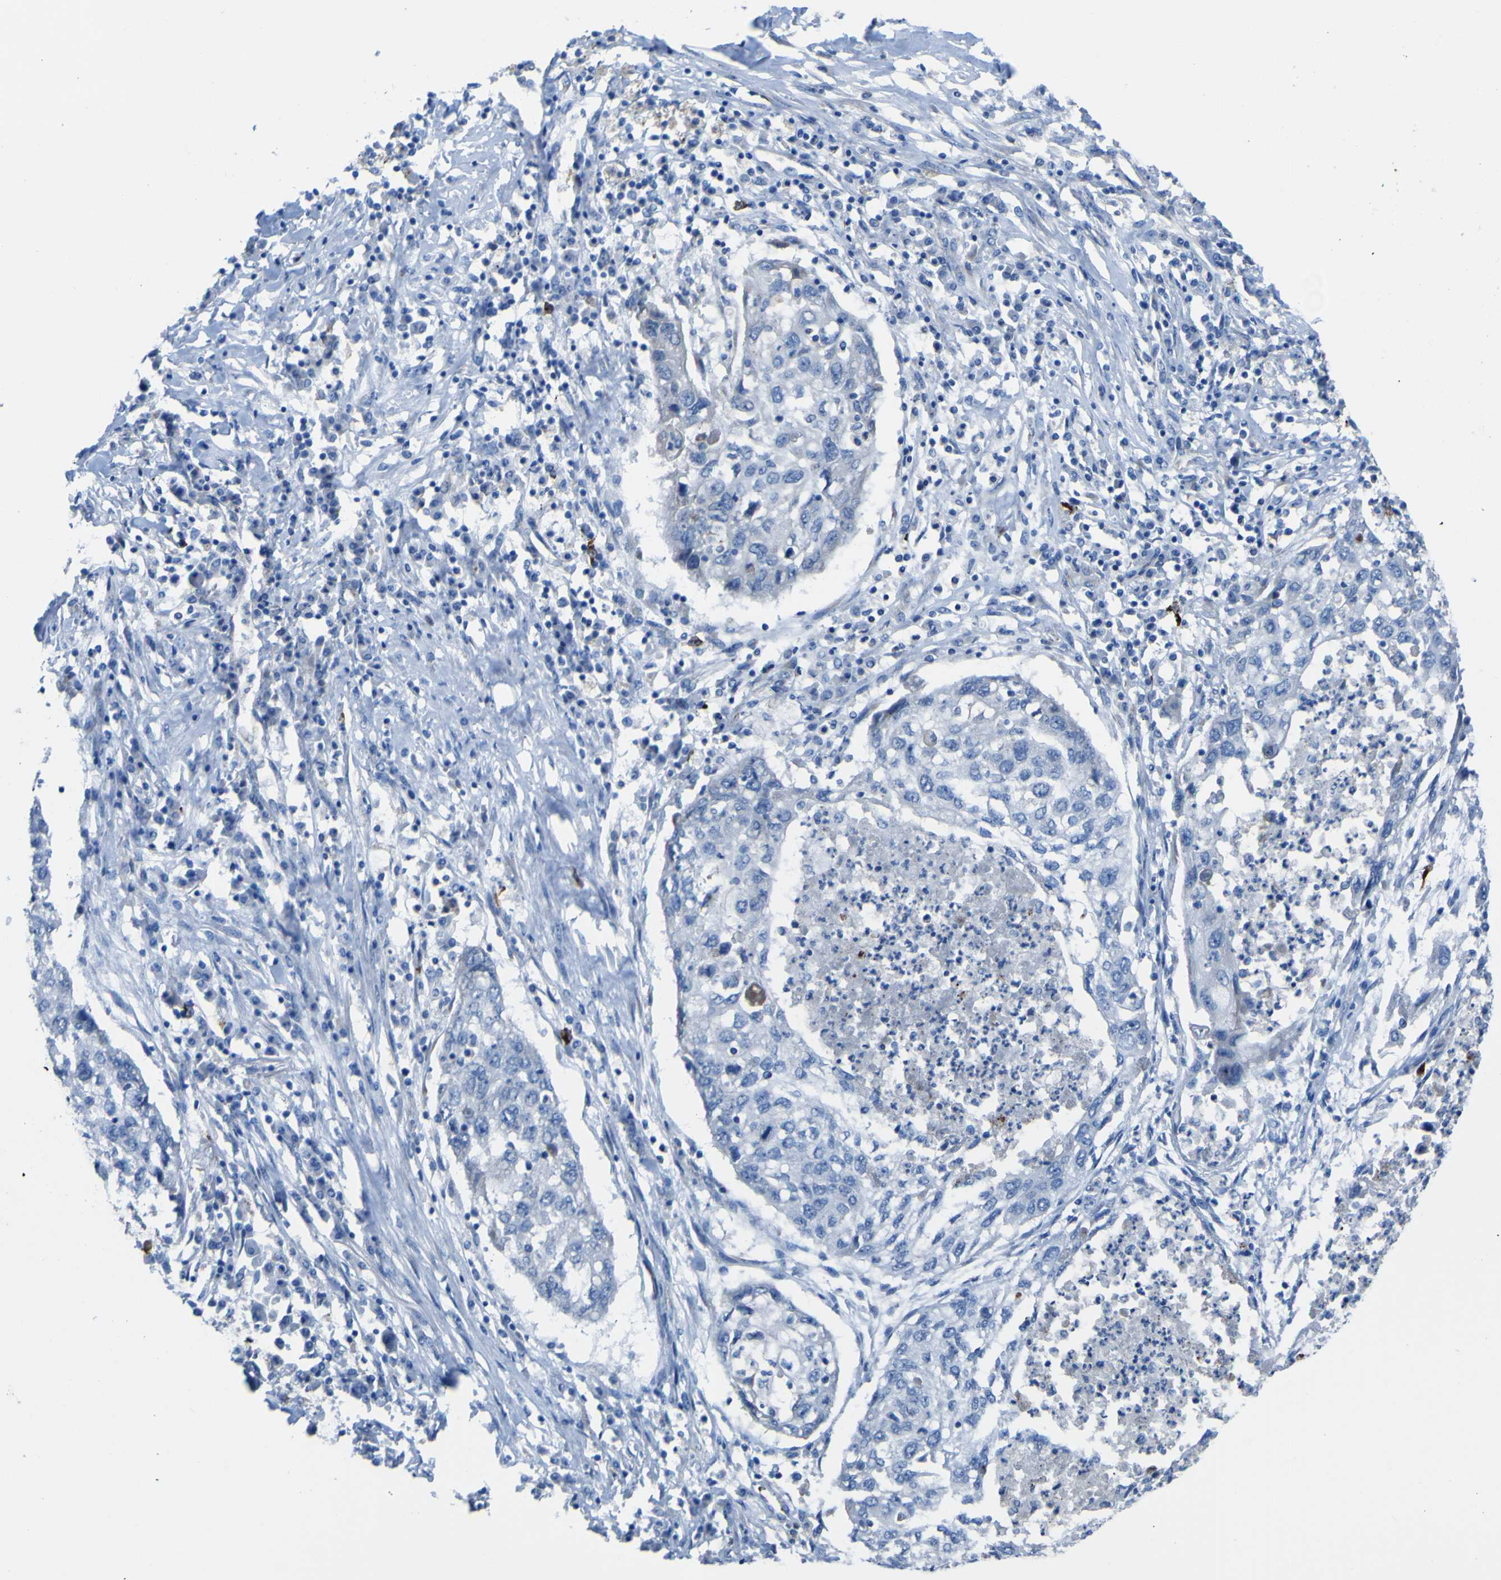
{"staining": {"intensity": "negative", "quantity": "none", "location": "none"}, "tissue": "lung cancer", "cell_type": "Tumor cells", "image_type": "cancer", "snomed": [{"axis": "morphology", "description": "Squamous cell carcinoma, NOS"}, {"axis": "topography", "description": "Lung"}], "caption": "Immunohistochemical staining of squamous cell carcinoma (lung) shows no significant expression in tumor cells.", "gene": "CST3", "patient": {"sex": "female", "age": 63}}